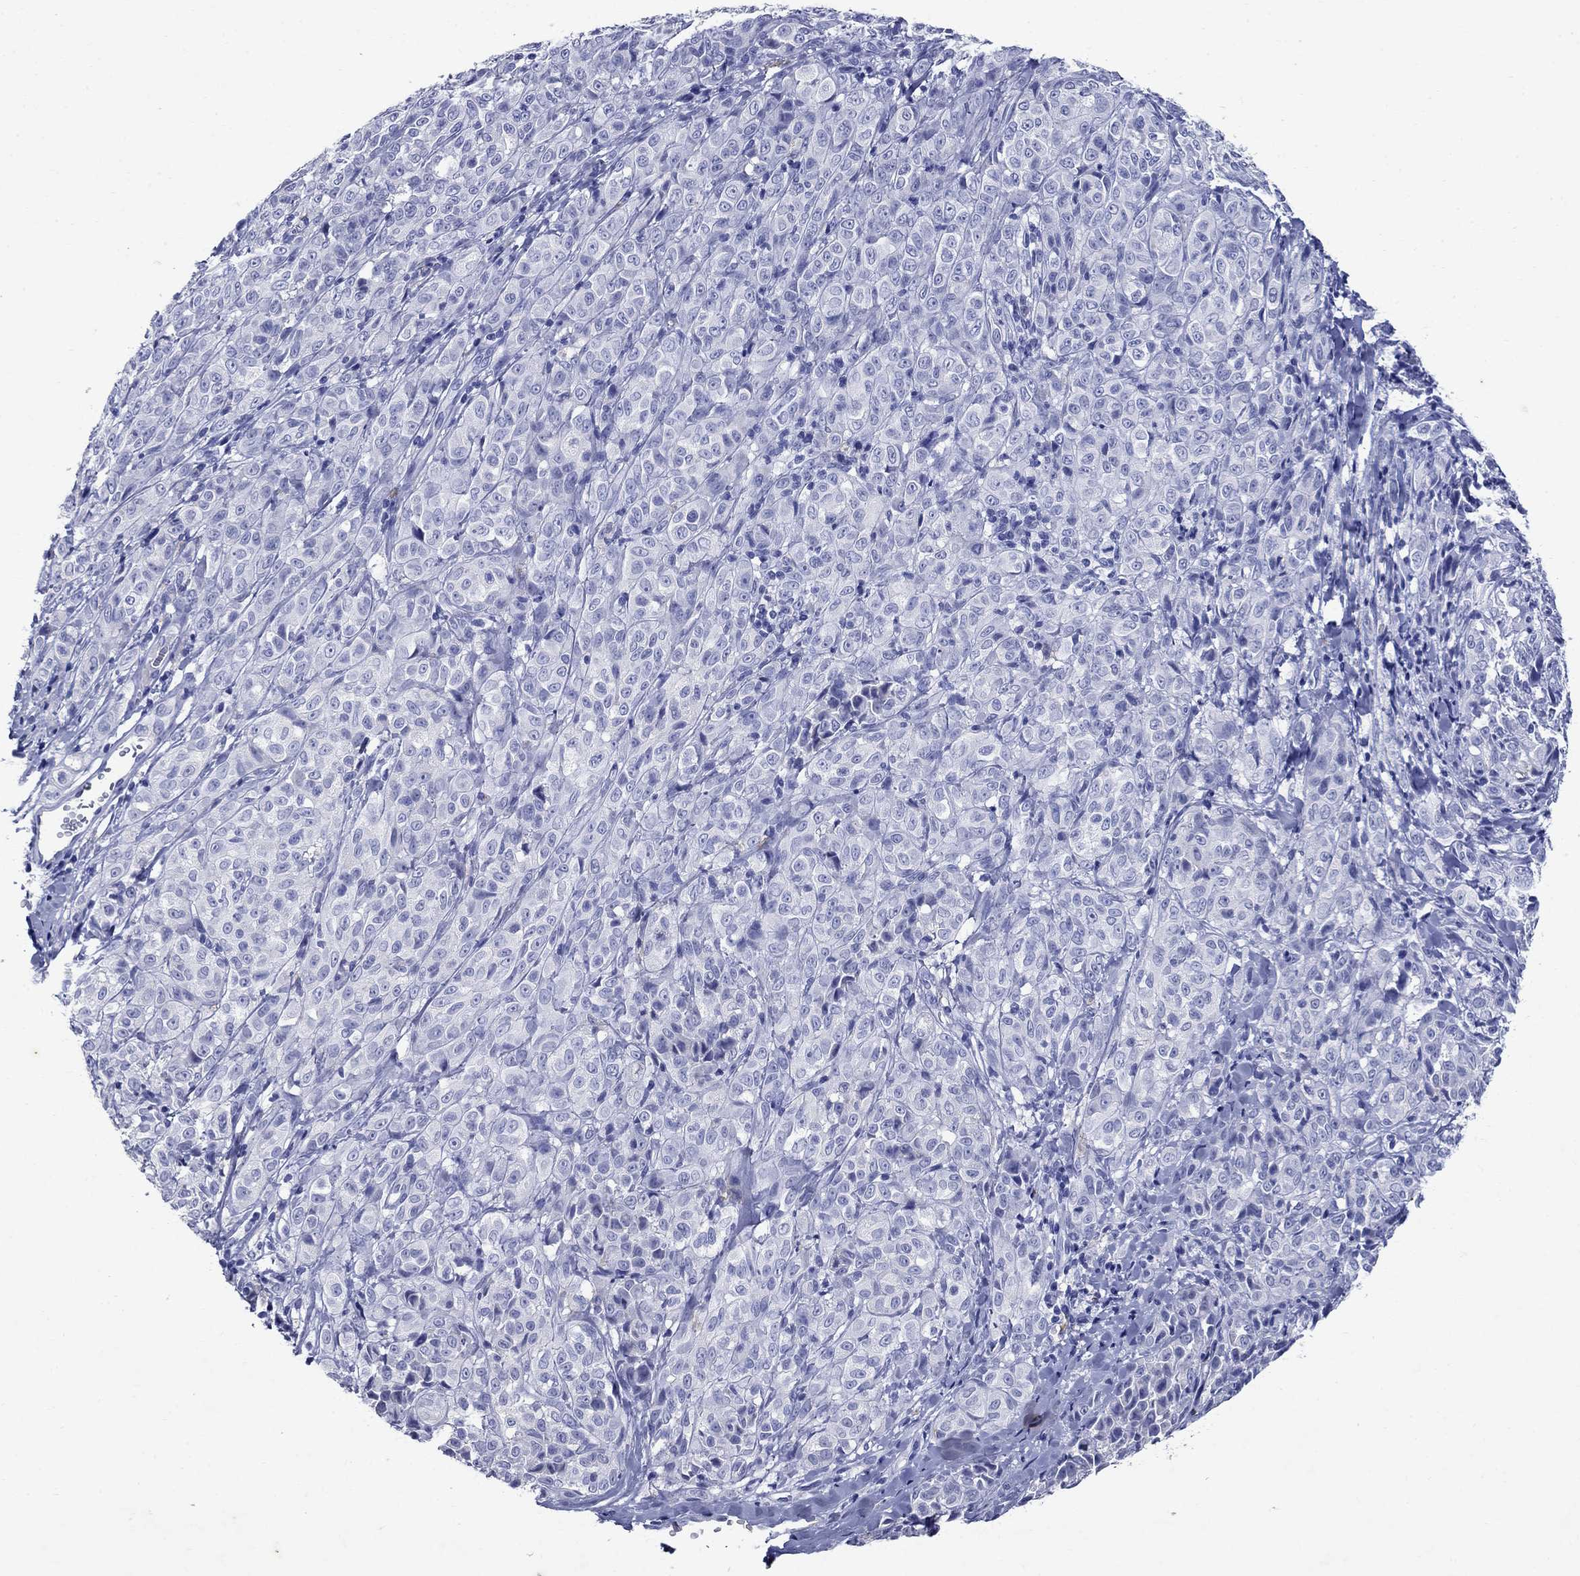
{"staining": {"intensity": "negative", "quantity": "none", "location": "none"}, "tissue": "melanoma", "cell_type": "Tumor cells", "image_type": "cancer", "snomed": [{"axis": "morphology", "description": "Malignant melanoma, NOS"}, {"axis": "topography", "description": "Skin"}], "caption": "Tumor cells show no significant protein positivity in malignant melanoma.", "gene": "CD1A", "patient": {"sex": "male", "age": 89}}